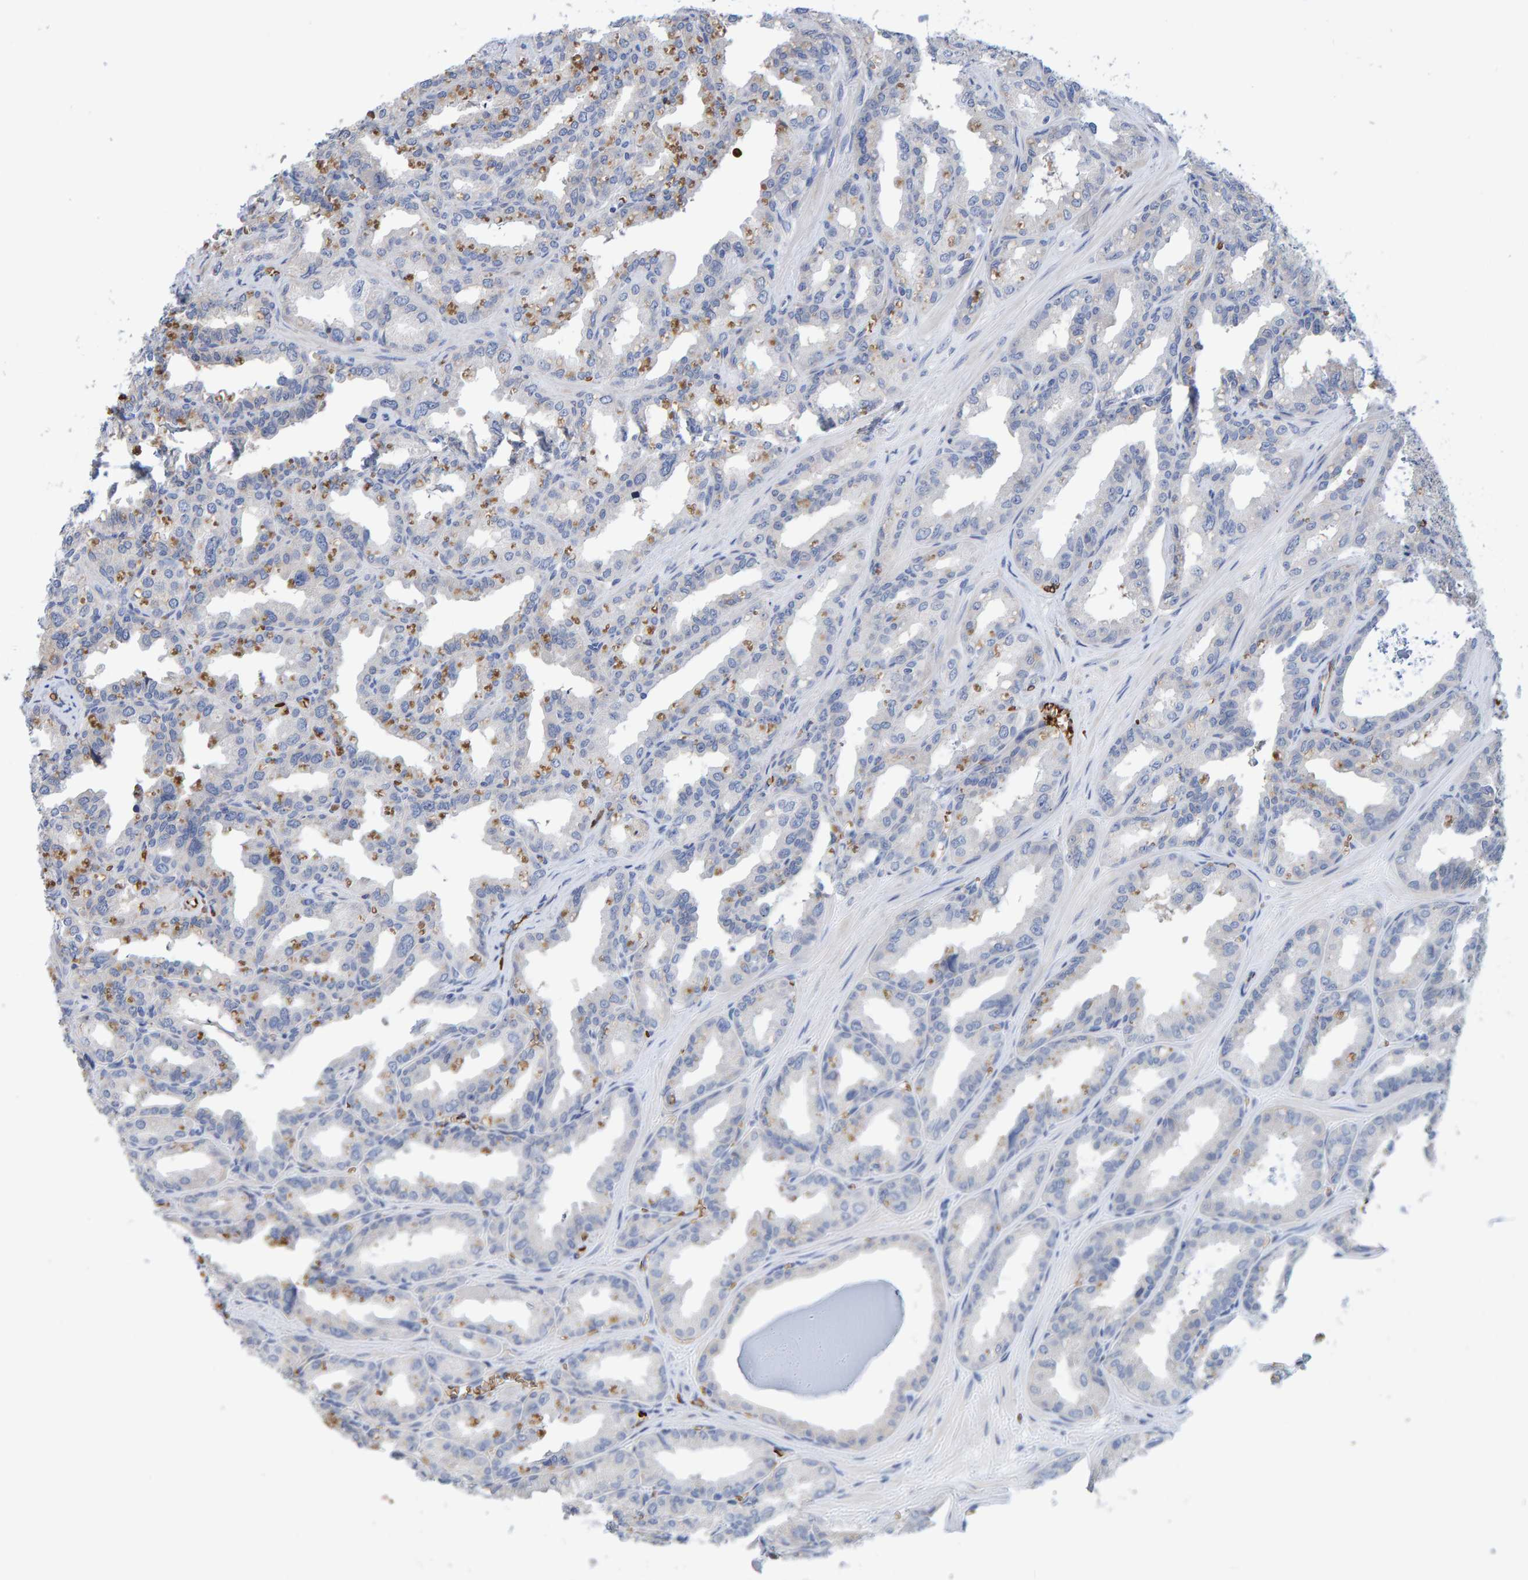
{"staining": {"intensity": "moderate", "quantity": "<25%", "location": "cytoplasmic/membranous"}, "tissue": "seminal vesicle", "cell_type": "Glandular cells", "image_type": "normal", "snomed": [{"axis": "morphology", "description": "Normal tissue, NOS"}, {"axis": "topography", "description": "Prostate"}, {"axis": "topography", "description": "Seminal veicle"}], "caption": "The photomicrograph demonstrates a brown stain indicating the presence of a protein in the cytoplasmic/membranous of glandular cells in seminal vesicle.", "gene": "VPS9D1", "patient": {"sex": "male", "age": 51}}